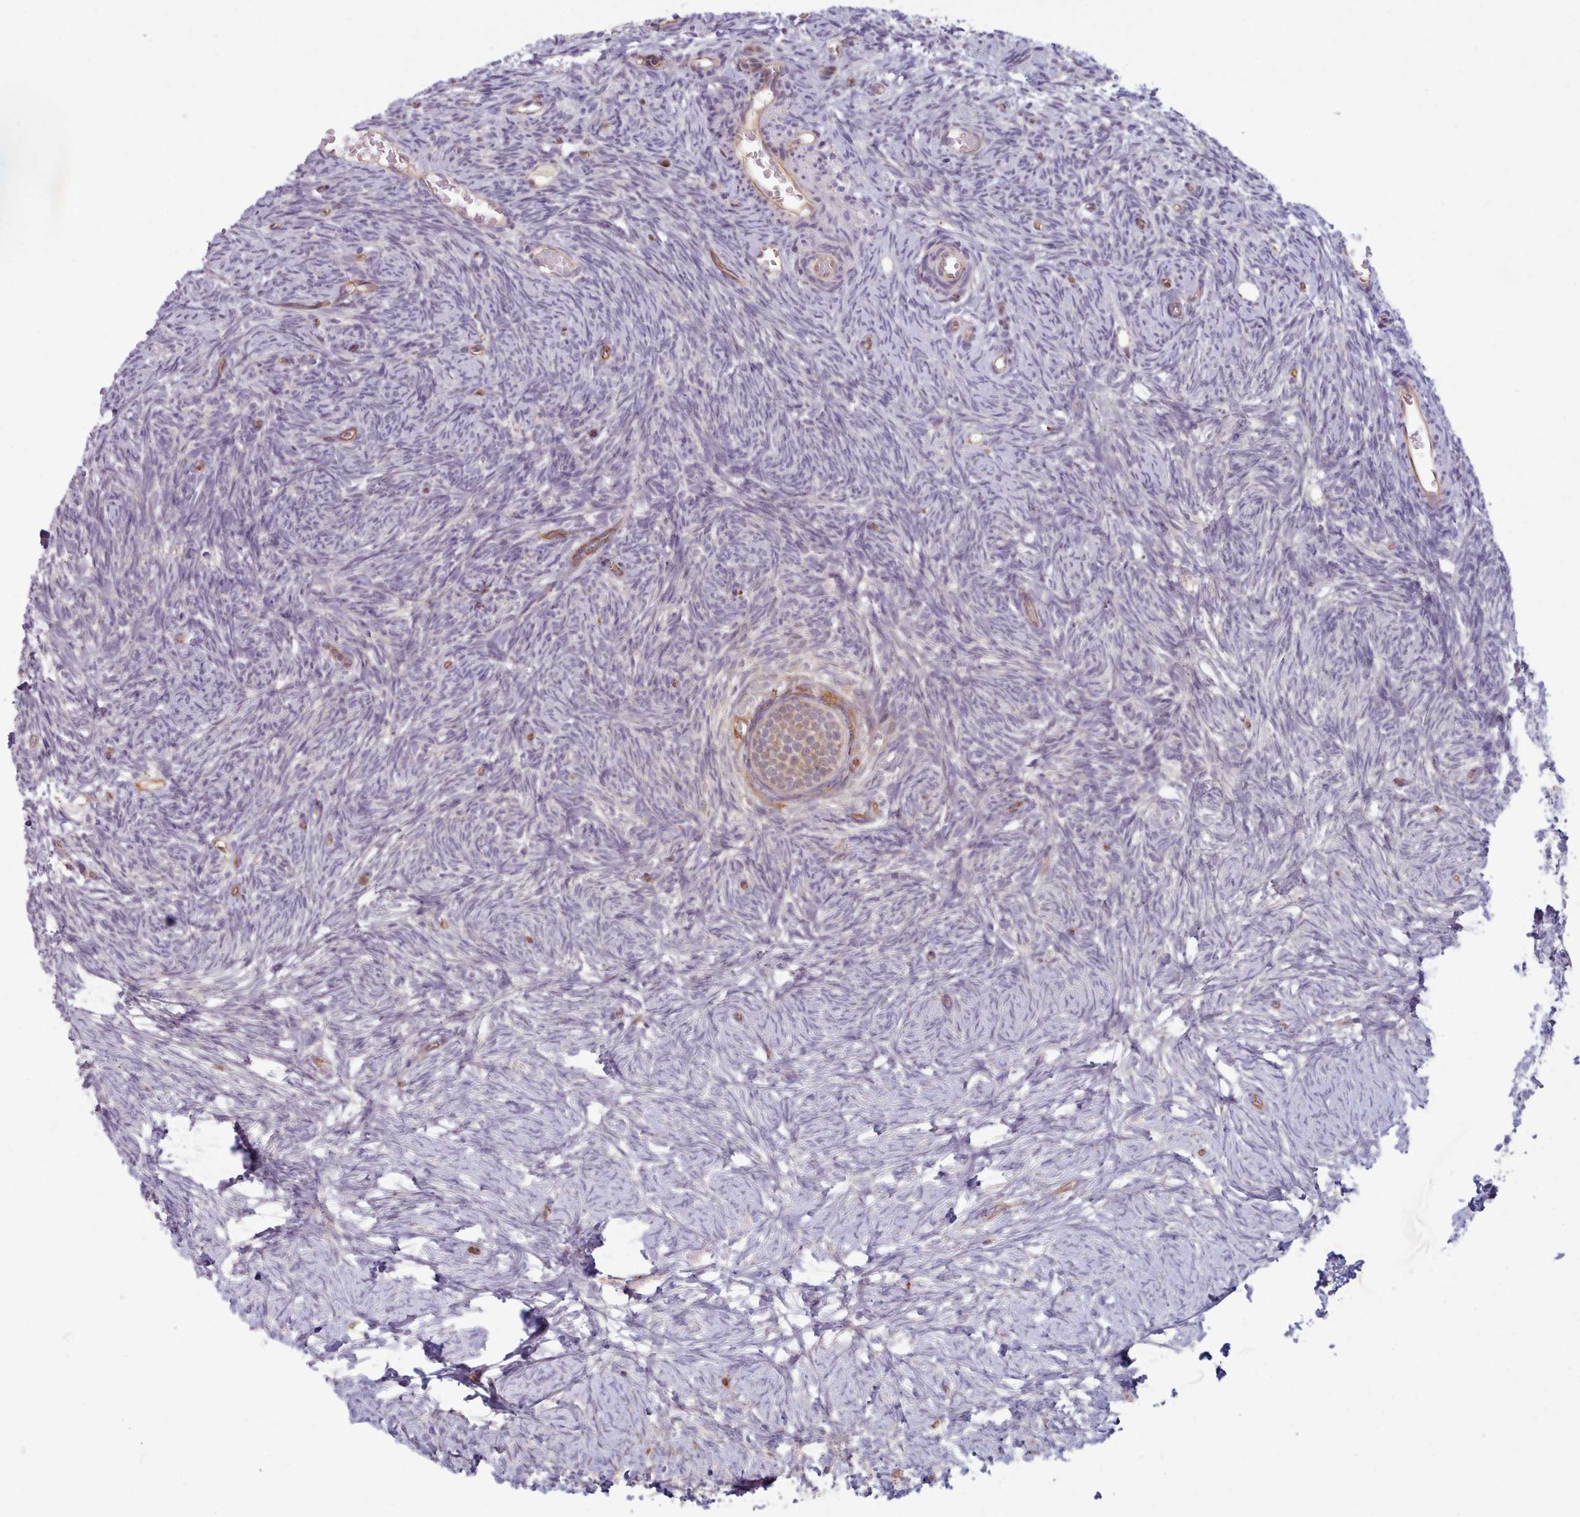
{"staining": {"intensity": "weak", "quantity": ">75%", "location": "cytoplasmic/membranous"}, "tissue": "ovary", "cell_type": "Follicle cells", "image_type": "normal", "snomed": [{"axis": "morphology", "description": "Normal tissue, NOS"}, {"axis": "topography", "description": "Ovary"}], "caption": "The image shows immunohistochemical staining of benign ovary. There is weak cytoplasmic/membranous expression is seen in approximately >75% of follicle cells.", "gene": "CRYBG1", "patient": {"sex": "female", "age": 39}}